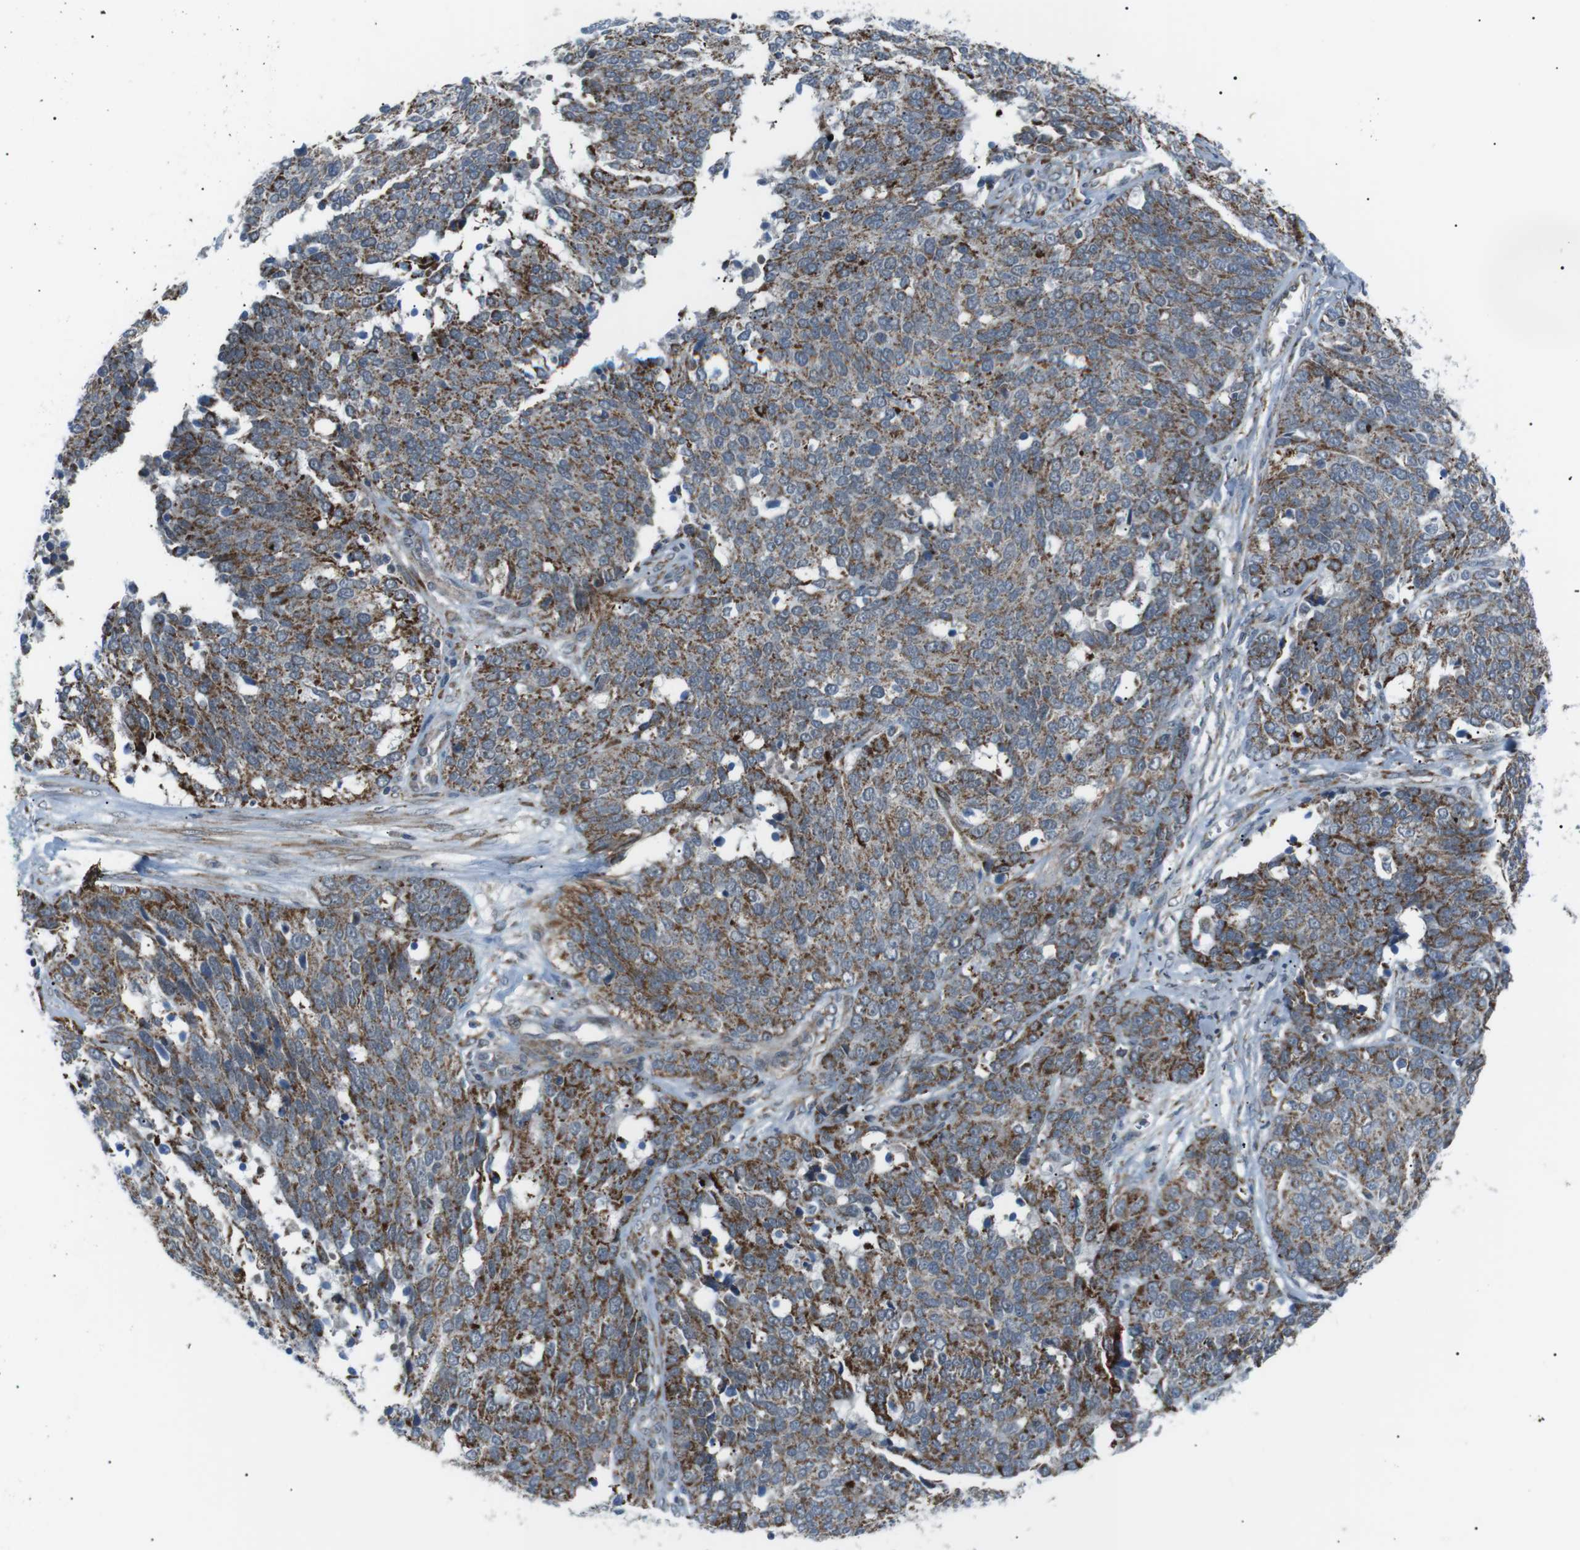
{"staining": {"intensity": "moderate", "quantity": ">75%", "location": "cytoplasmic/membranous"}, "tissue": "ovarian cancer", "cell_type": "Tumor cells", "image_type": "cancer", "snomed": [{"axis": "morphology", "description": "Cystadenocarcinoma, serous, NOS"}, {"axis": "topography", "description": "Ovary"}], "caption": "Protein positivity by immunohistochemistry (IHC) demonstrates moderate cytoplasmic/membranous positivity in about >75% of tumor cells in ovarian cancer. (DAB IHC, brown staining for protein, blue staining for nuclei).", "gene": "ARID5B", "patient": {"sex": "female", "age": 44}}